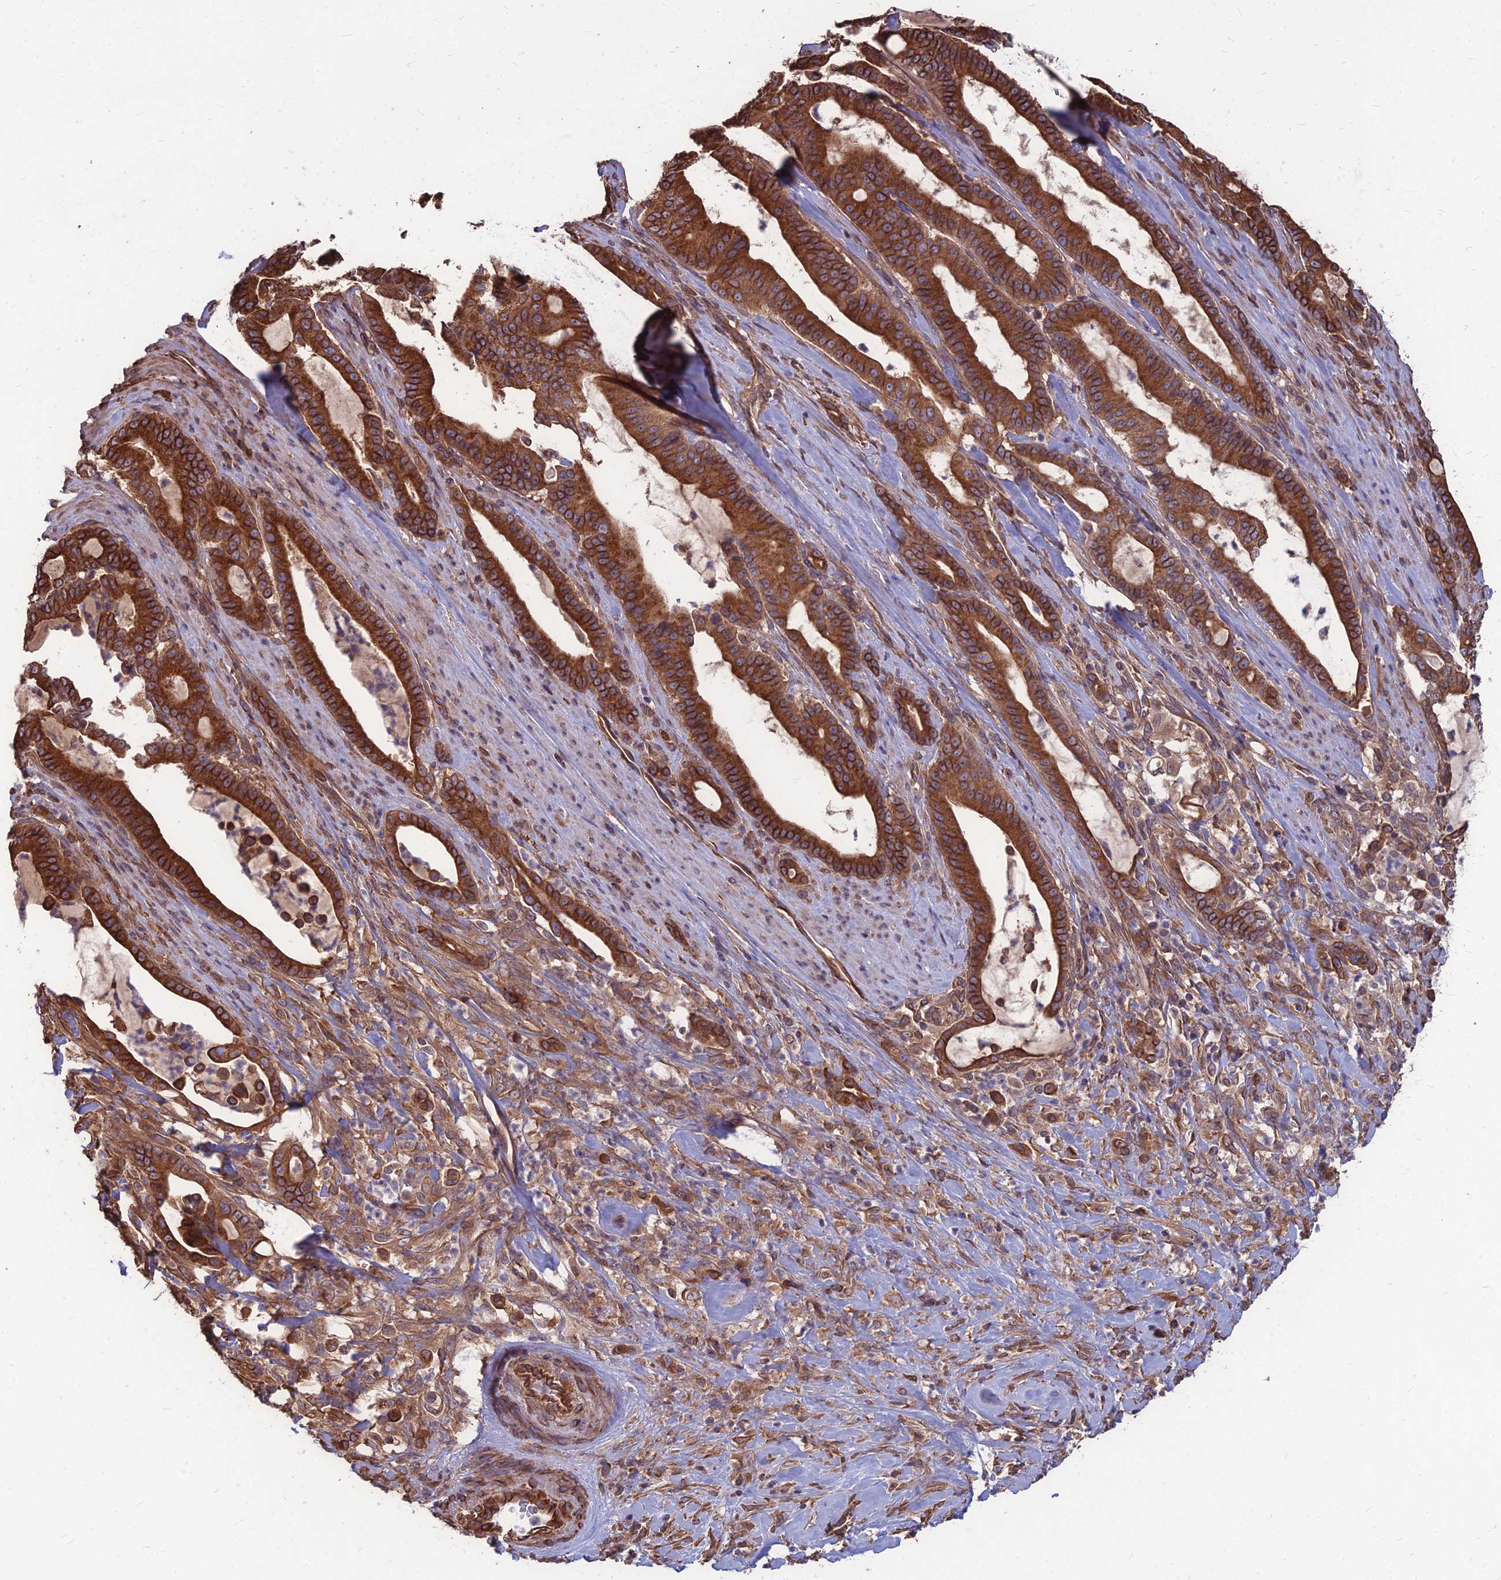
{"staining": {"intensity": "strong", "quantity": ">75%", "location": "cytoplasmic/membranous"}, "tissue": "pancreatic cancer", "cell_type": "Tumor cells", "image_type": "cancer", "snomed": [{"axis": "morphology", "description": "Adenocarcinoma, NOS"}, {"axis": "topography", "description": "Pancreas"}], "caption": "A high-resolution histopathology image shows immunohistochemistry staining of pancreatic adenocarcinoma, which shows strong cytoplasmic/membranous staining in about >75% of tumor cells. (Stains: DAB (3,3'-diaminobenzidine) in brown, nuclei in blue, Microscopy: brightfield microscopy at high magnification).", "gene": "LSM6", "patient": {"sex": "male", "age": 63}}